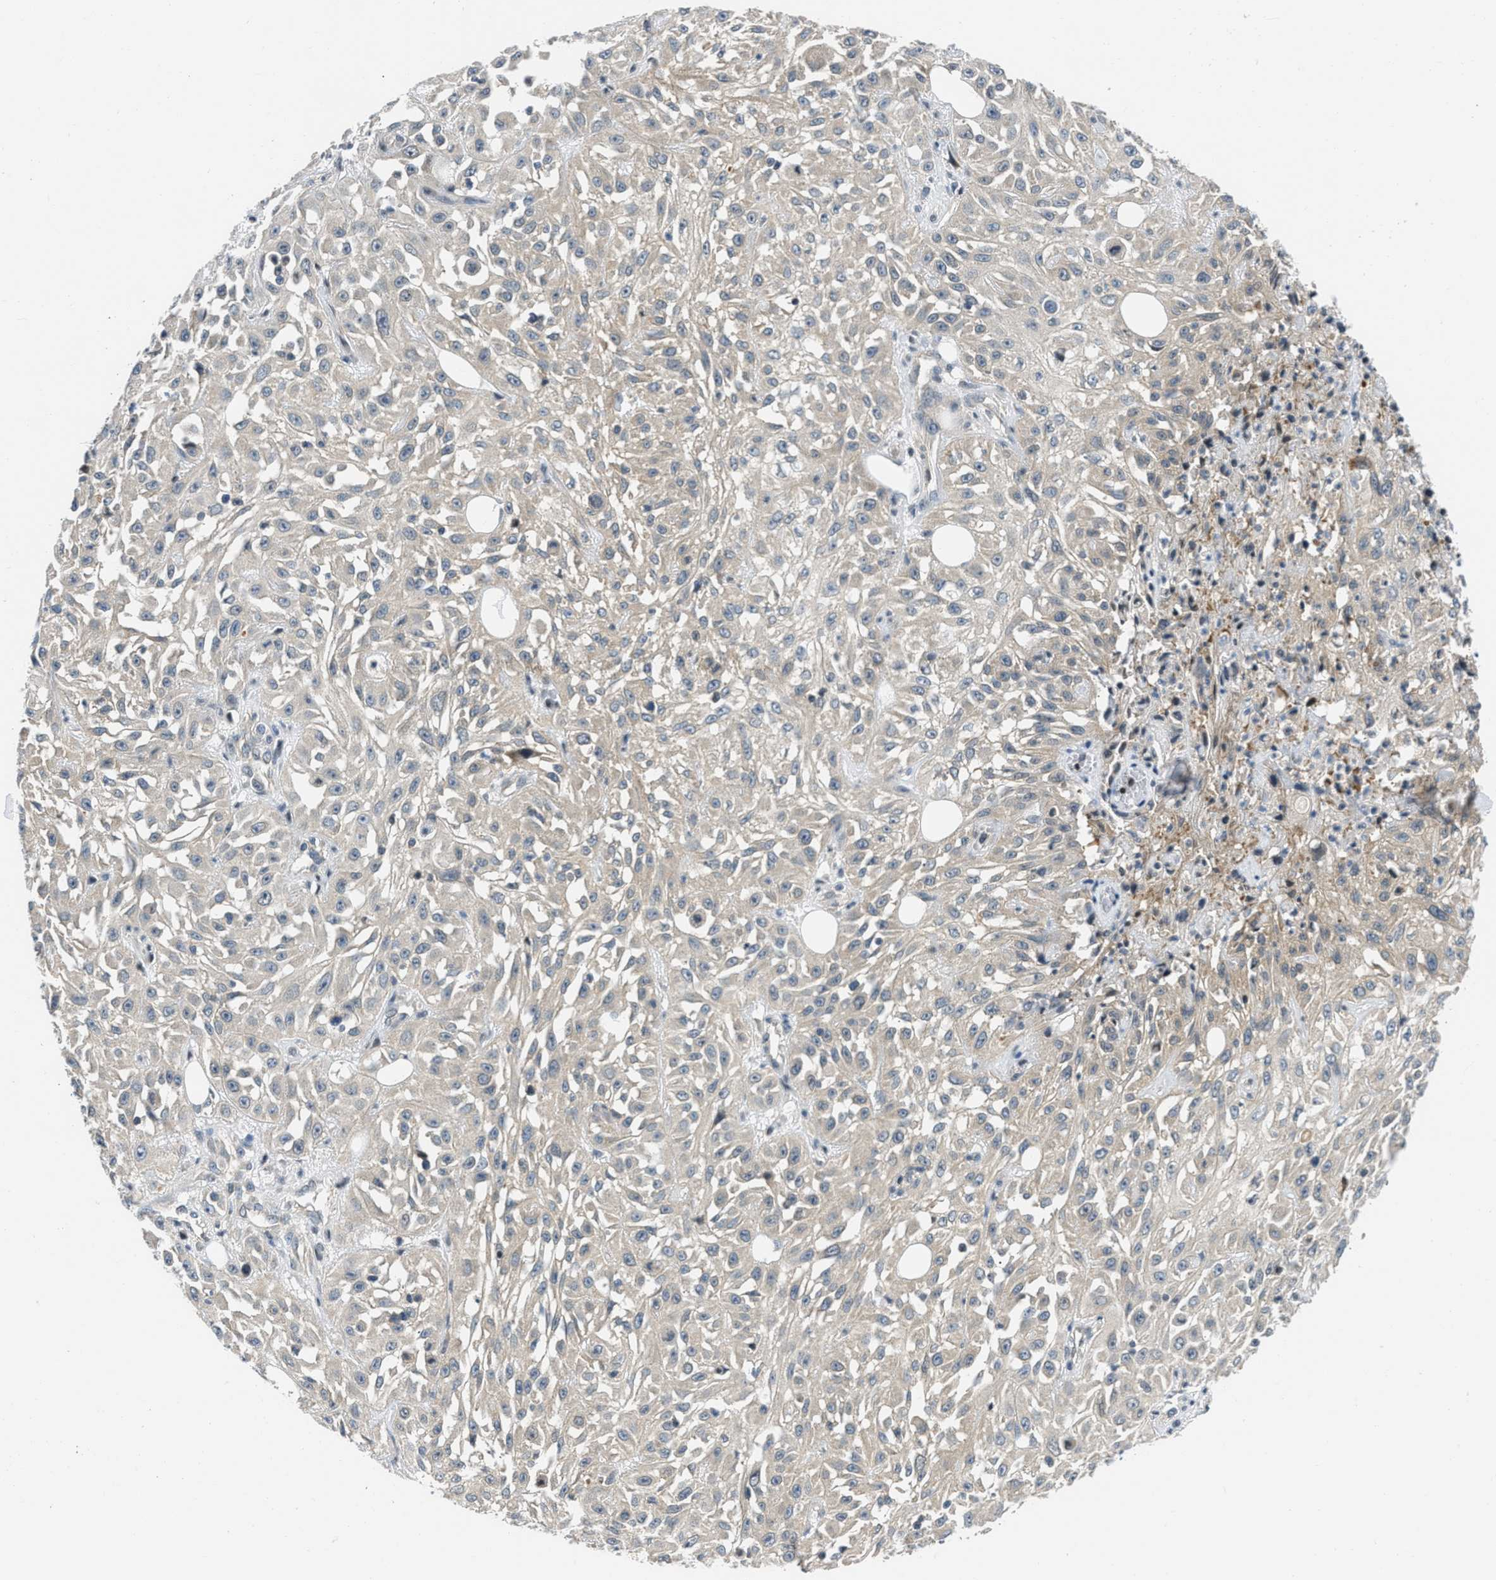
{"staining": {"intensity": "weak", "quantity": "<25%", "location": "cytoplasmic/membranous"}, "tissue": "skin cancer", "cell_type": "Tumor cells", "image_type": "cancer", "snomed": [{"axis": "morphology", "description": "Squamous cell carcinoma, NOS"}, {"axis": "morphology", "description": "Squamous cell carcinoma, metastatic, NOS"}, {"axis": "topography", "description": "Skin"}, {"axis": "topography", "description": "Lymph node"}], "caption": "Immunohistochemistry image of skin squamous cell carcinoma stained for a protein (brown), which demonstrates no positivity in tumor cells.", "gene": "OLIG3", "patient": {"sex": "male", "age": 75}}